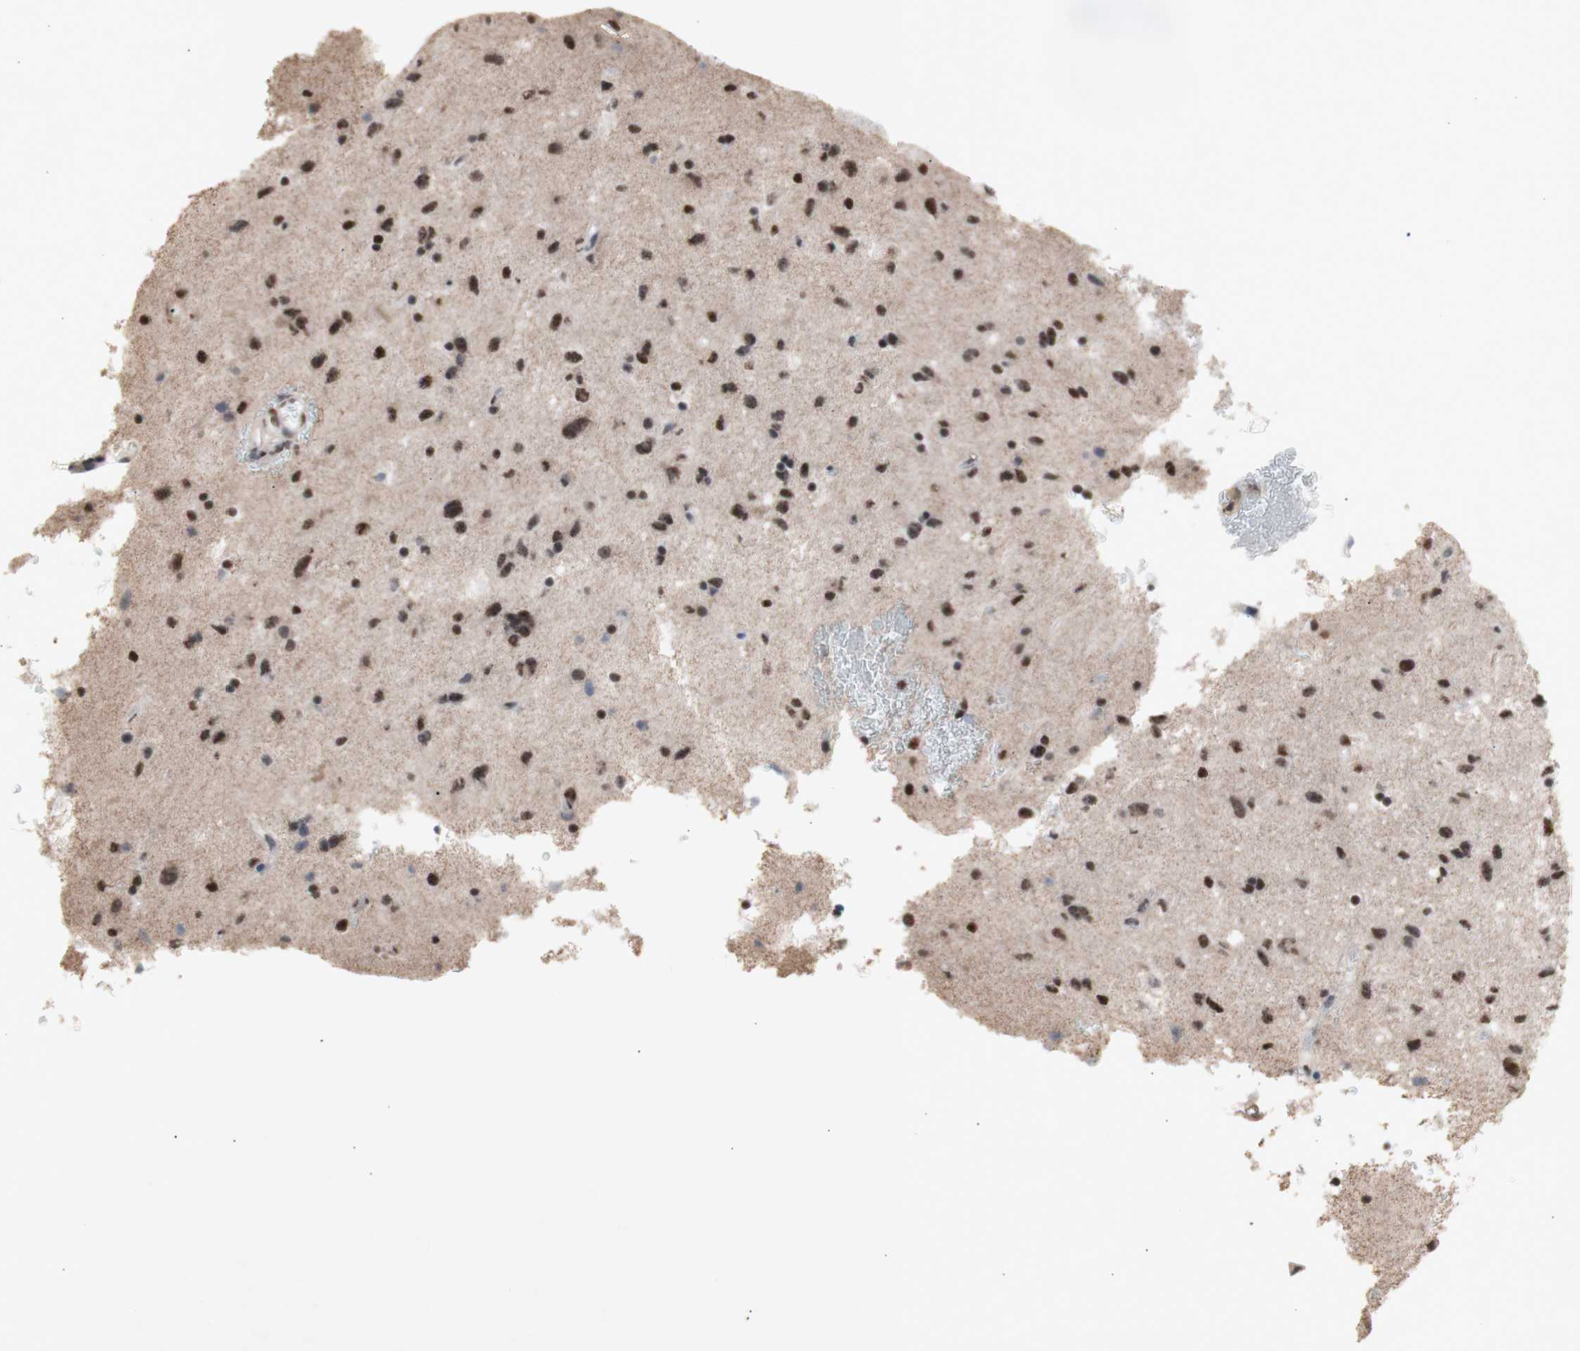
{"staining": {"intensity": "moderate", "quantity": ">75%", "location": "nuclear"}, "tissue": "glioma", "cell_type": "Tumor cells", "image_type": "cancer", "snomed": [{"axis": "morphology", "description": "Glioma, malignant, Low grade"}, {"axis": "topography", "description": "Brain"}], "caption": "Immunohistochemistry micrograph of human malignant glioma (low-grade) stained for a protein (brown), which reveals medium levels of moderate nuclear positivity in approximately >75% of tumor cells.", "gene": "SFPQ", "patient": {"sex": "male", "age": 77}}